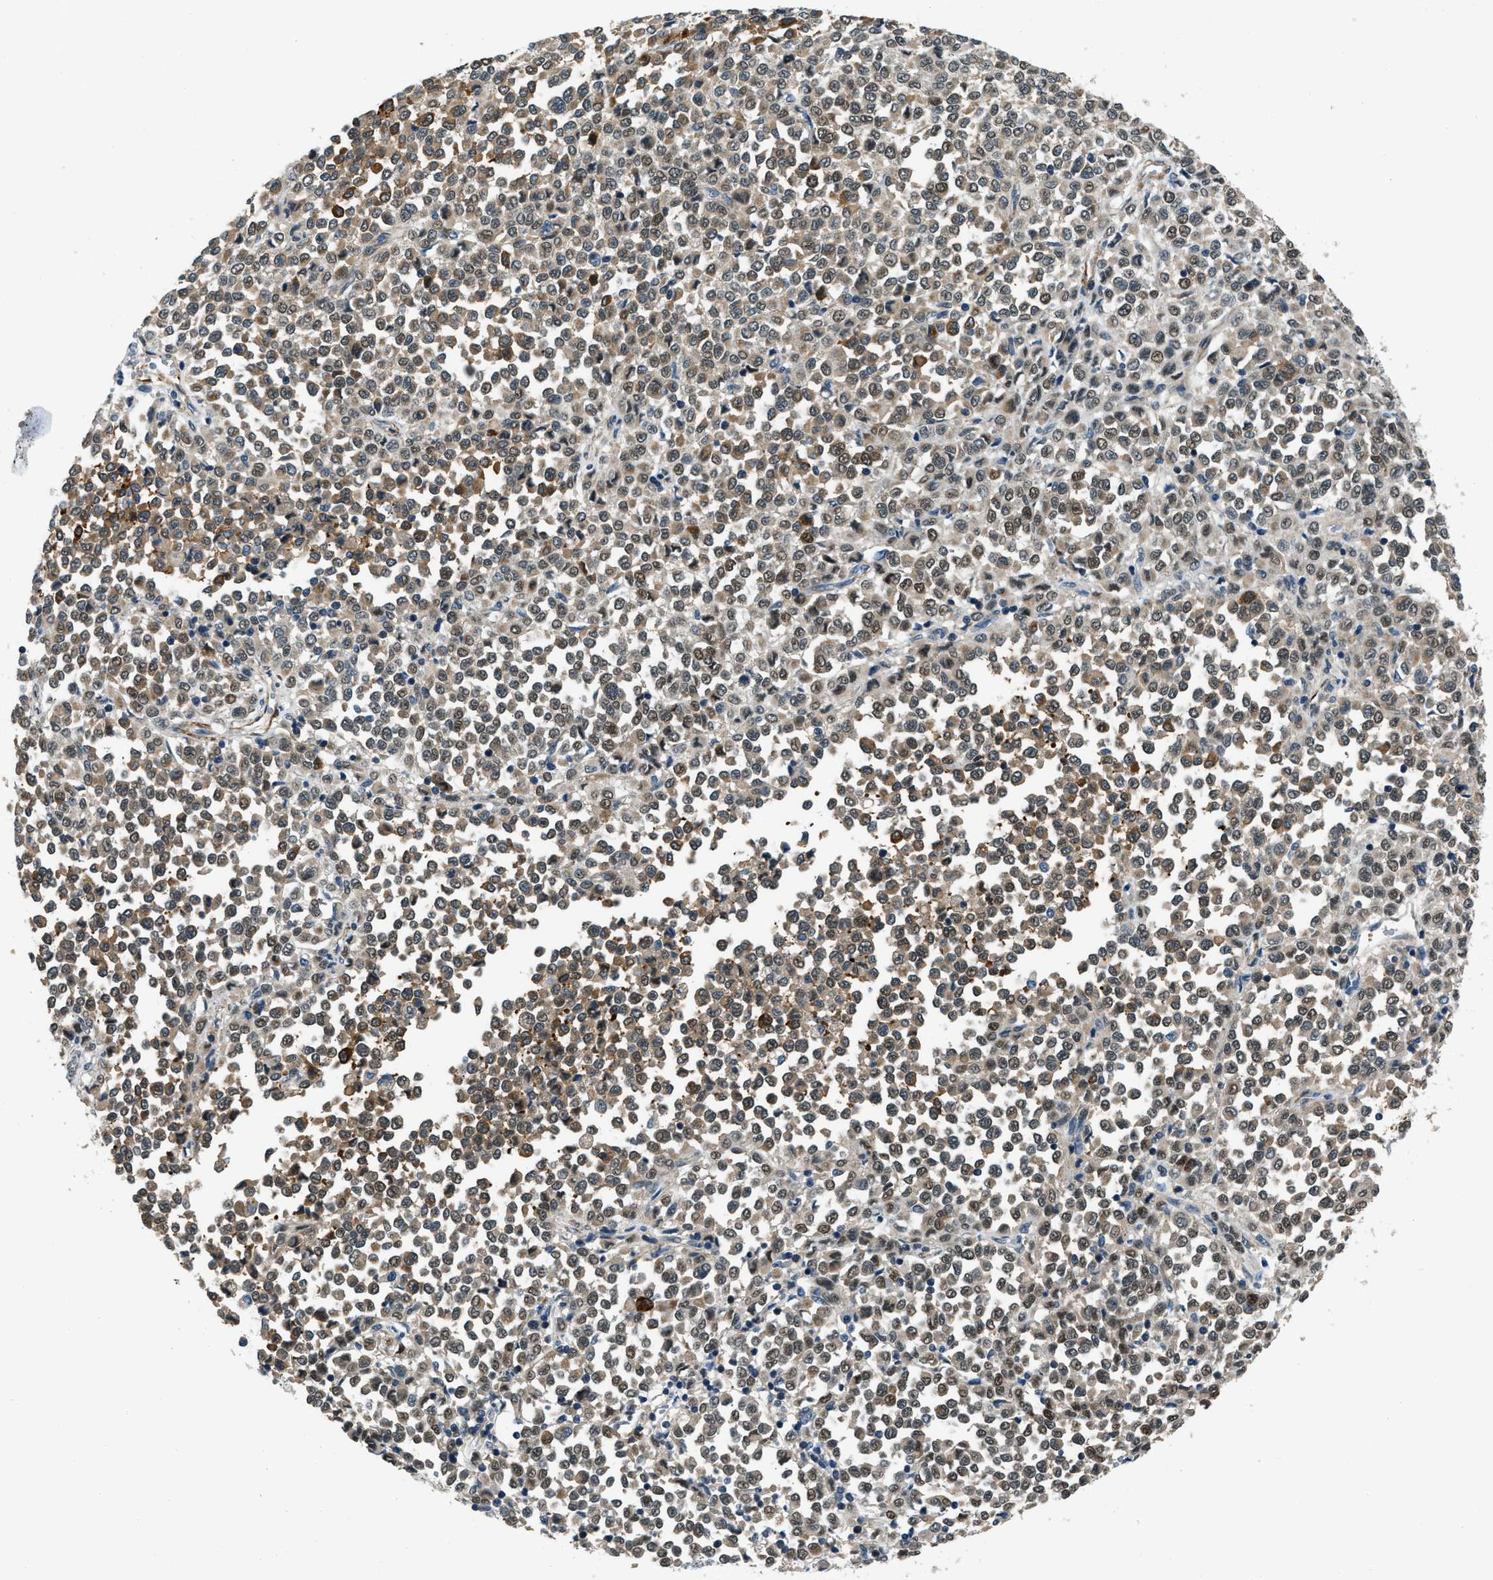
{"staining": {"intensity": "moderate", "quantity": ">75%", "location": "cytoplasmic/membranous"}, "tissue": "melanoma", "cell_type": "Tumor cells", "image_type": "cancer", "snomed": [{"axis": "morphology", "description": "Malignant melanoma, Metastatic site"}, {"axis": "topography", "description": "Pancreas"}], "caption": "Immunohistochemistry of human melanoma shows medium levels of moderate cytoplasmic/membranous positivity in approximately >75% of tumor cells. (brown staining indicates protein expression, while blue staining denotes nuclei).", "gene": "NUDCD3", "patient": {"sex": "female", "age": 30}}